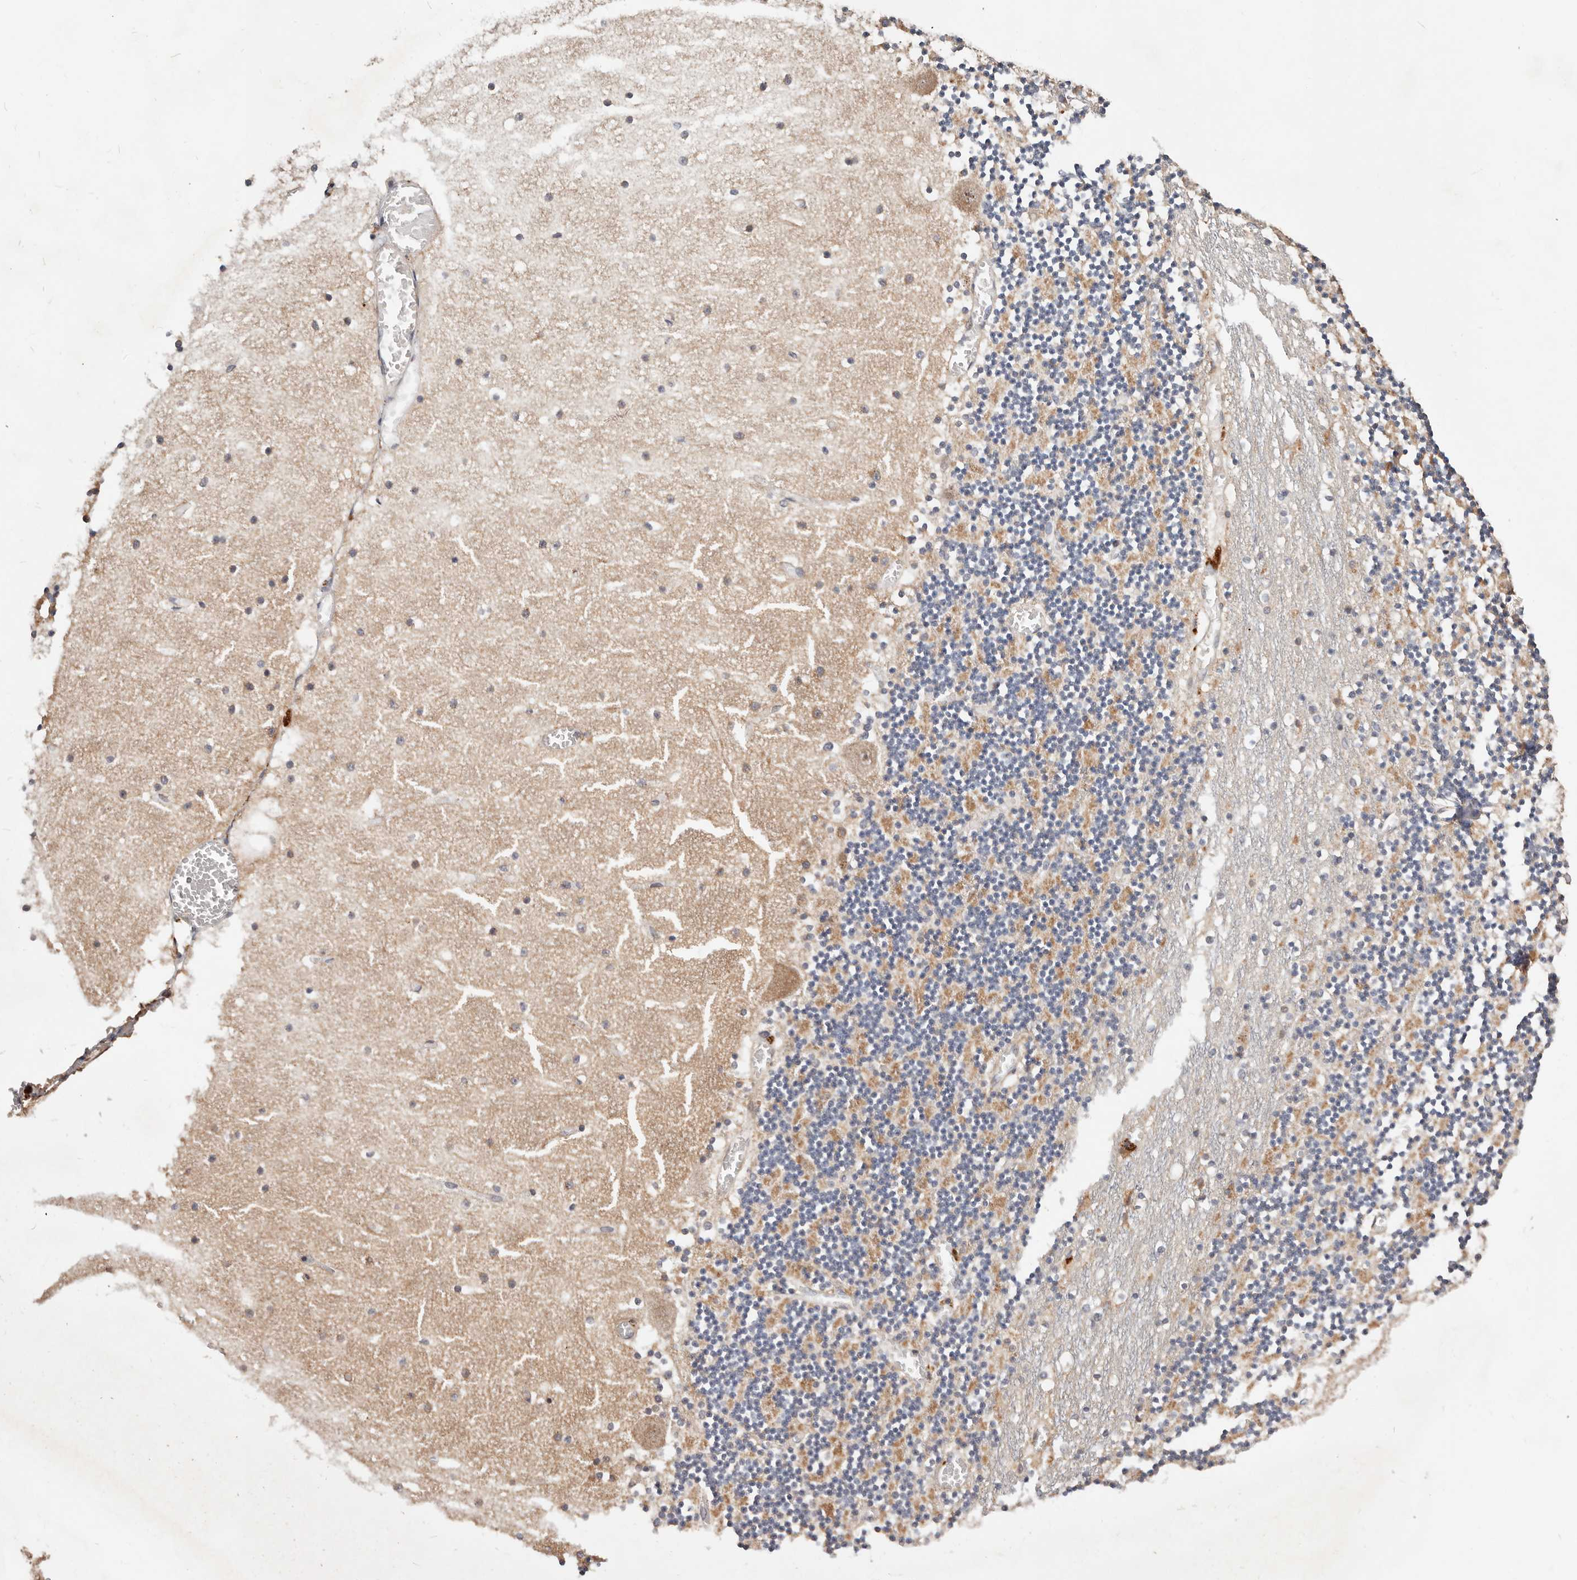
{"staining": {"intensity": "moderate", "quantity": "25%-75%", "location": "cytoplasmic/membranous"}, "tissue": "cerebellum", "cell_type": "Cells in granular layer", "image_type": "normal", "snomed": [{"axis": "morphology", "description": "Normal tissue, NOS"}, {"axis": "topography", "description": "Cerebellum"}], "caption": "Unremarkable cerebellum was stained to show a protein in brown. There is medium levels of moderate cytoplasmic/membranous staining in approximately 25%-75% of cells in granular layer. (IHC, brightfield microscopy, high magnification).", "gene": "USP33", "patient": {"sex": "female", "age": 28}}